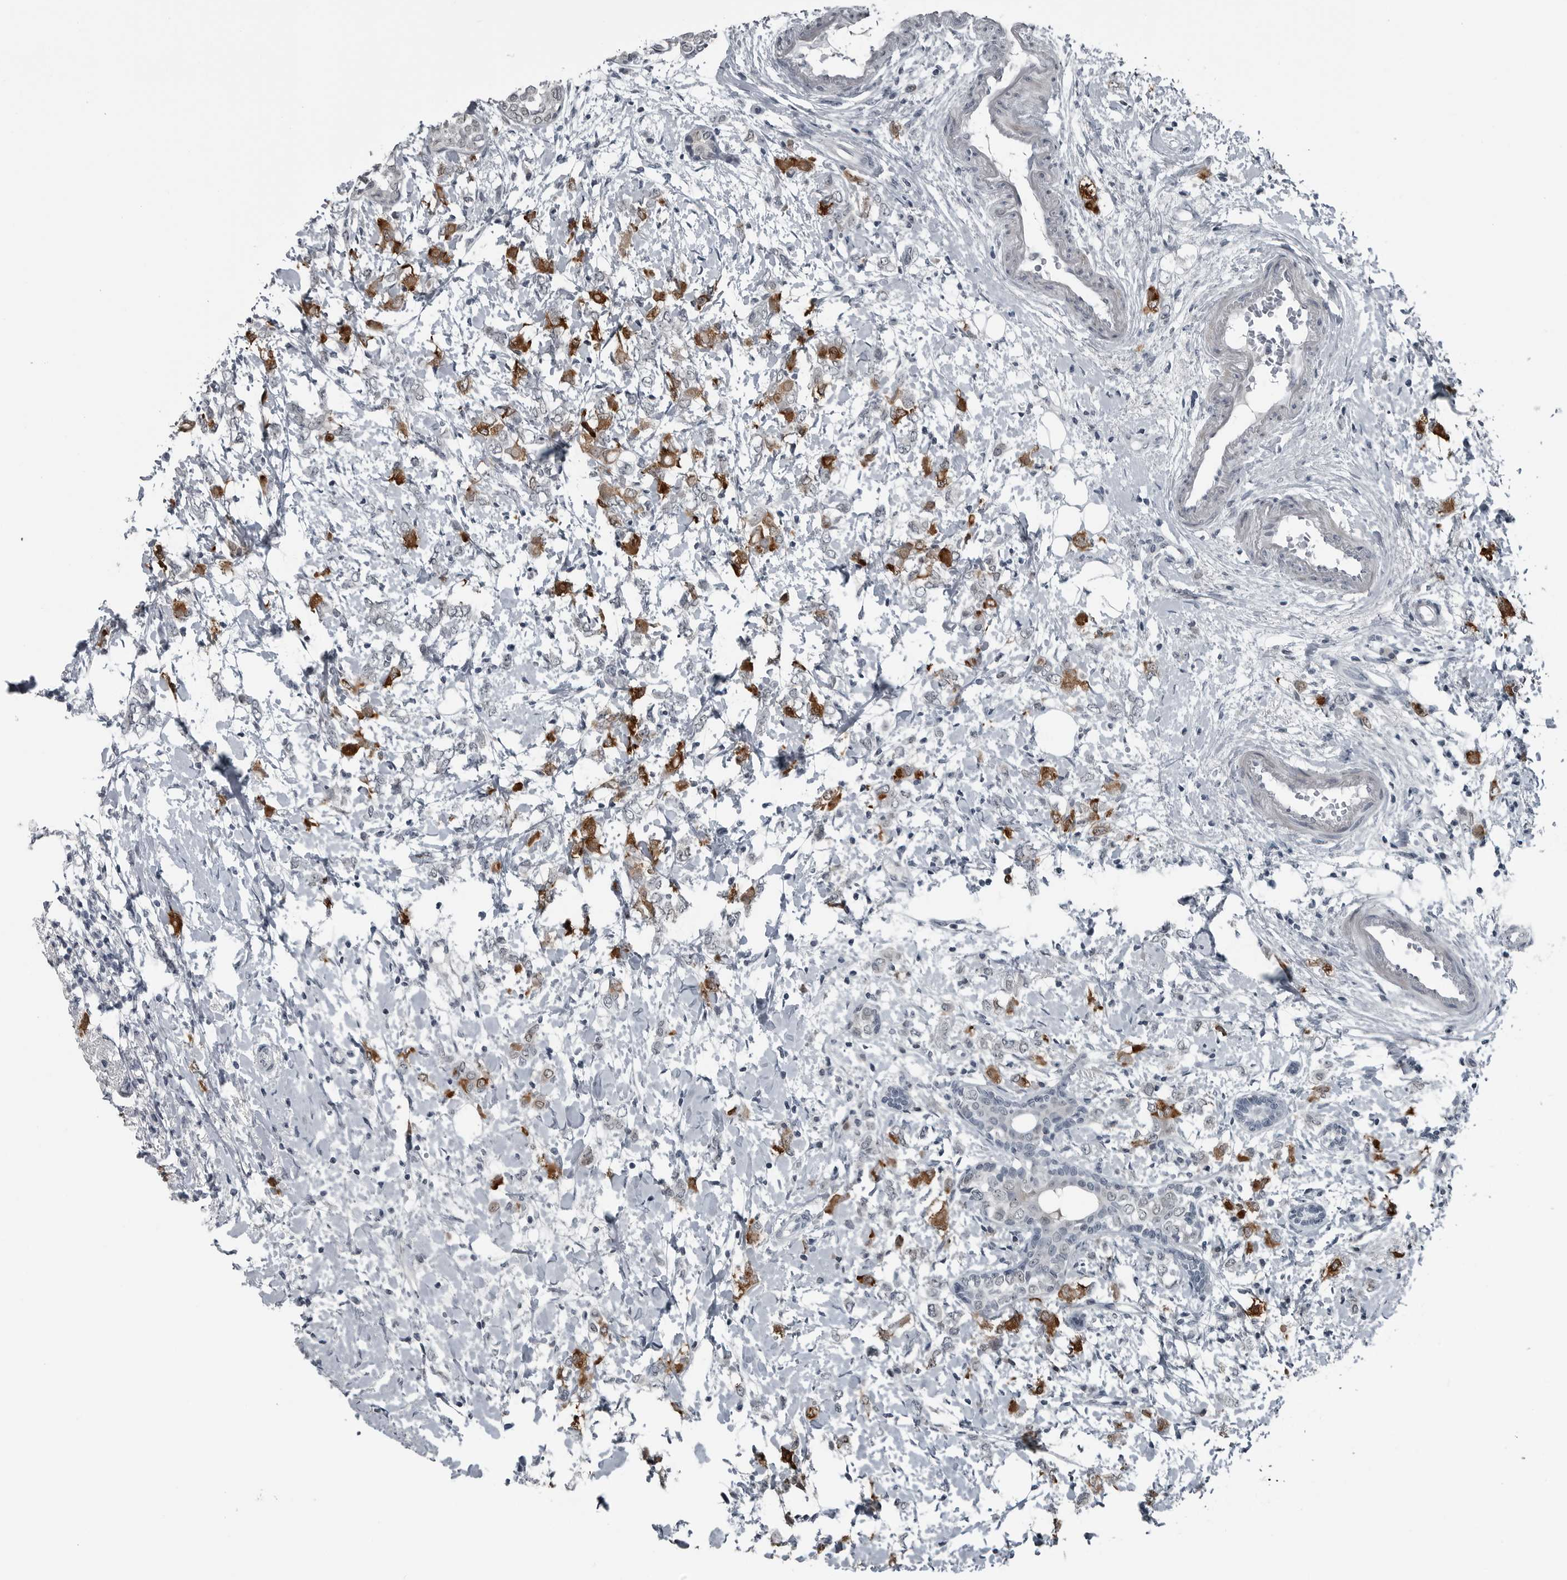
{"staining": {"intensity": "moderate", "quantity": "25%-75%", "location": "cytoplasmic/membranous"}, "tissue": "breast cancer", "cell_type": "Tumor cells", "image_type": "cancer", "snomed": [{"axis": "morphology", "description": "Normal tissue, NOS"}, {"axis": "morphology", "description": "Lobular carcinoma"}, {"axis": "topography", "description": "Breast"}], "caption": "Human breast cancer (lobular carcinoma) stained for a protein (brown) displays moderate cytoplasmic/membranous positive staining in about 25%-75% of tumor cells.", "gene": "DNAAF11", "patient": {"sex": "female", "age": 47}}